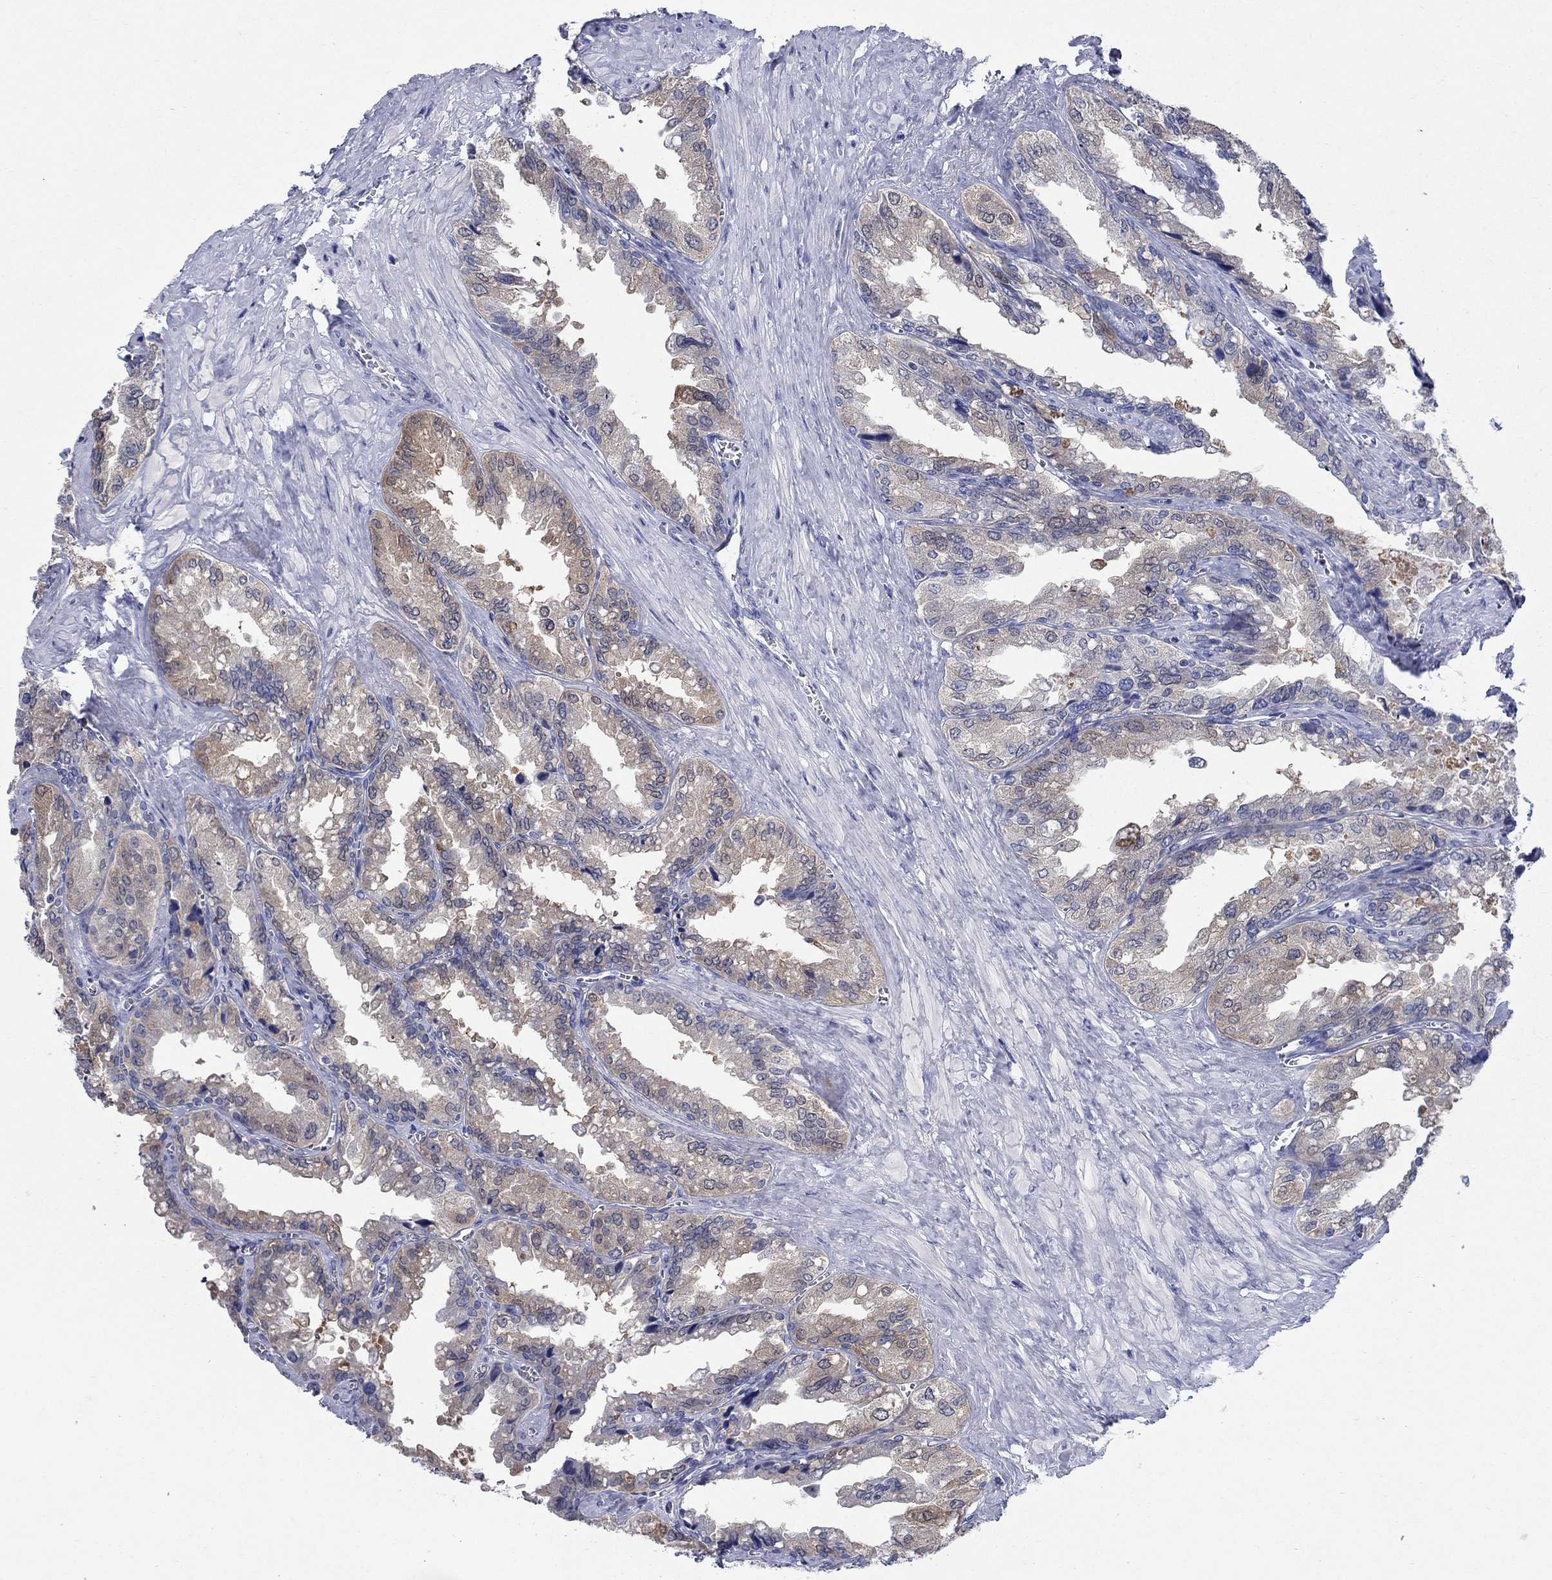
{"staining": {"intensity": "weak", "quantity": "25%-75%", "location": "cytoplasmic/membranous"}, "tissue": "seminal vesicle", "cell_type": "Glandular cells", "image_type": "normal", "snomed": [{"axis": "morphology", "description": "Normal tissue, NOS"}, {"axis": "topography", "description": "Seminal veicle"}], "caption": "Protein staining of unremarkable seminal vesicle displays weak cytoplasmic/membranous staining in about 25%-75% of glandular cells. The staining was performed using DAB, with brown indicating positive protein expression. Nuclei are stained blue with hematoxylin.", "gene": "SULT2B1", "patient": {"sex": "male", "age": 67}}